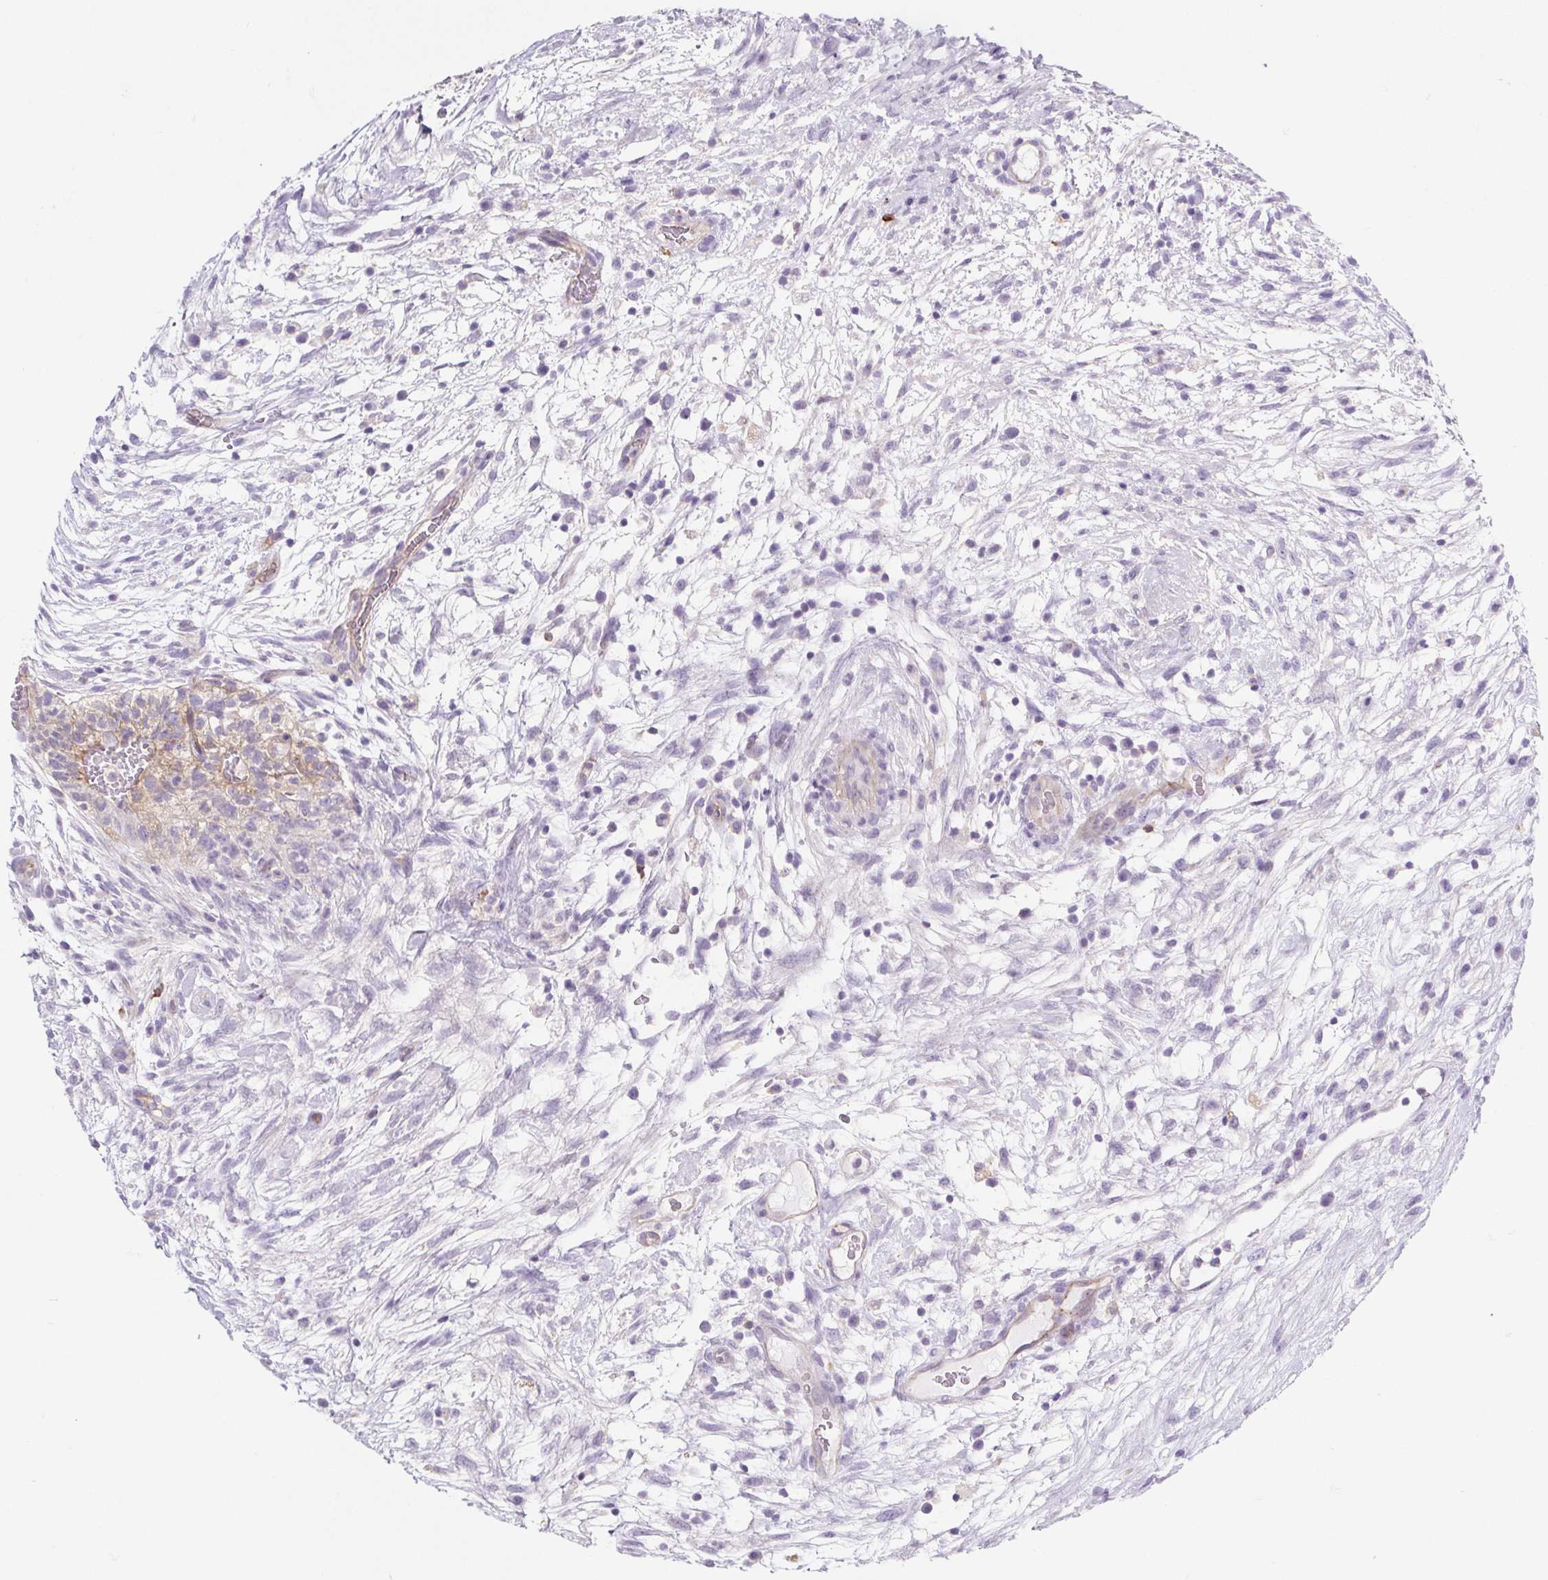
{"staining": {"intensity": "weak", "quantity": "<25%", "location": "cytoplasmic/membranous"}, "tissue": "testis cancer", "cell_type": "Tumor cells", "image_type": "cancer", "snomed": [{"axis": "morphology", "description": "Carcinoma, Embryonal, NOS"}, {"axis": "topography", "description": "Testis"}], "caption": "A micrograph of testis cancer (embryonal carcinoma) stained for a protein displays no brown staining in tumor cells.", "gene": "BCAS1", "patient": {"sex": "male", "age": 32}}